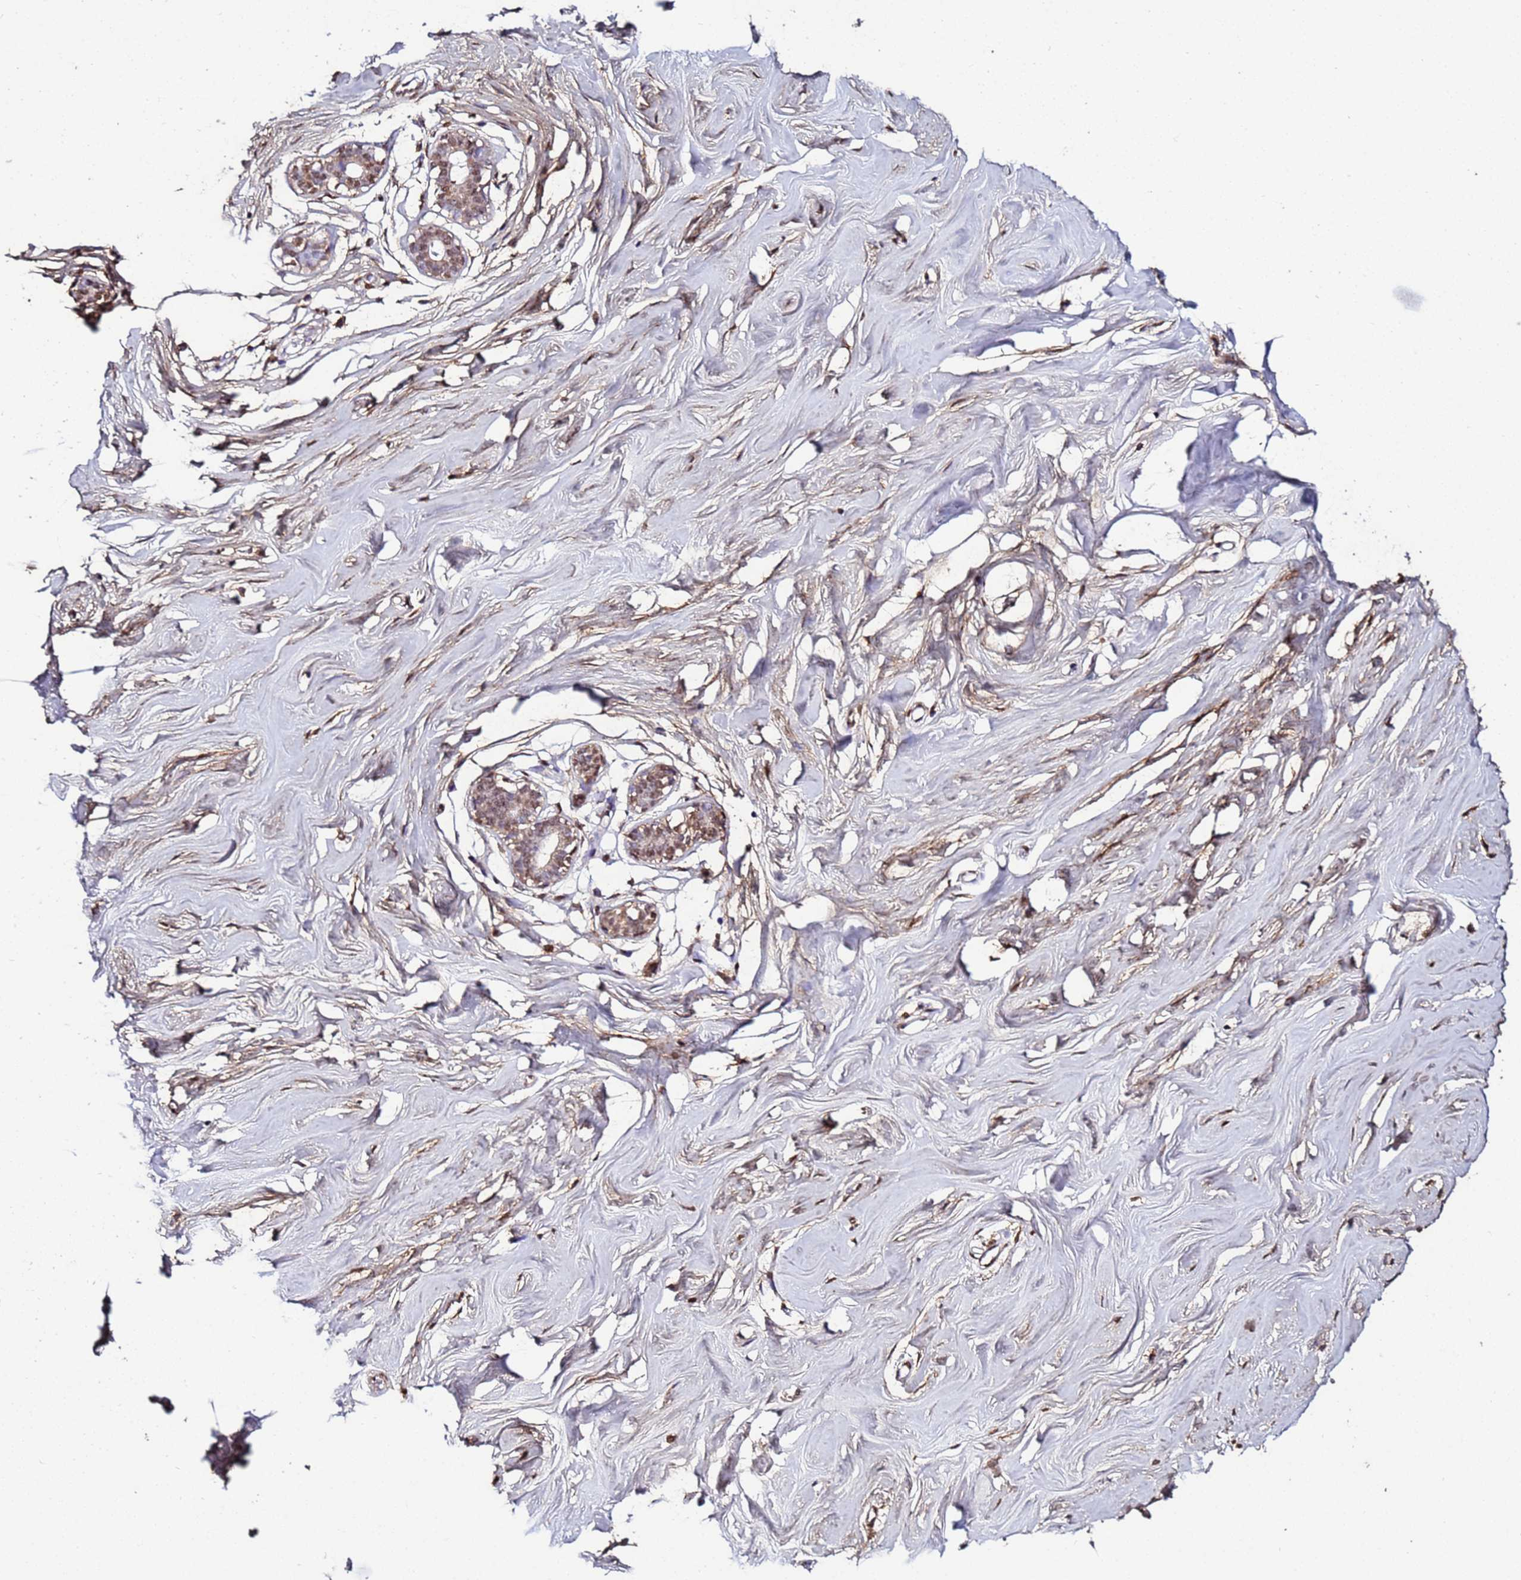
{"staining": {"intensity": "negative", "quantity": "none", "location": "none"}, "tissue": "breast", "cell_type": "Adipocytes", "image_type": "normal", "snomed": [{"axis": "morphology", "description": "Normal tissue, NOS"}, {"axis": "morphology", "description": "Adenoma, NOS"}, {"axis": "topography", "description": "Breast"}], "caption": "IHC photomicrograph of normal breast stained for a protein (brown), which displays no positivity in adipocytes.", "gene": "TRIP6", "patient": {"sex": "female", "age": 23}}